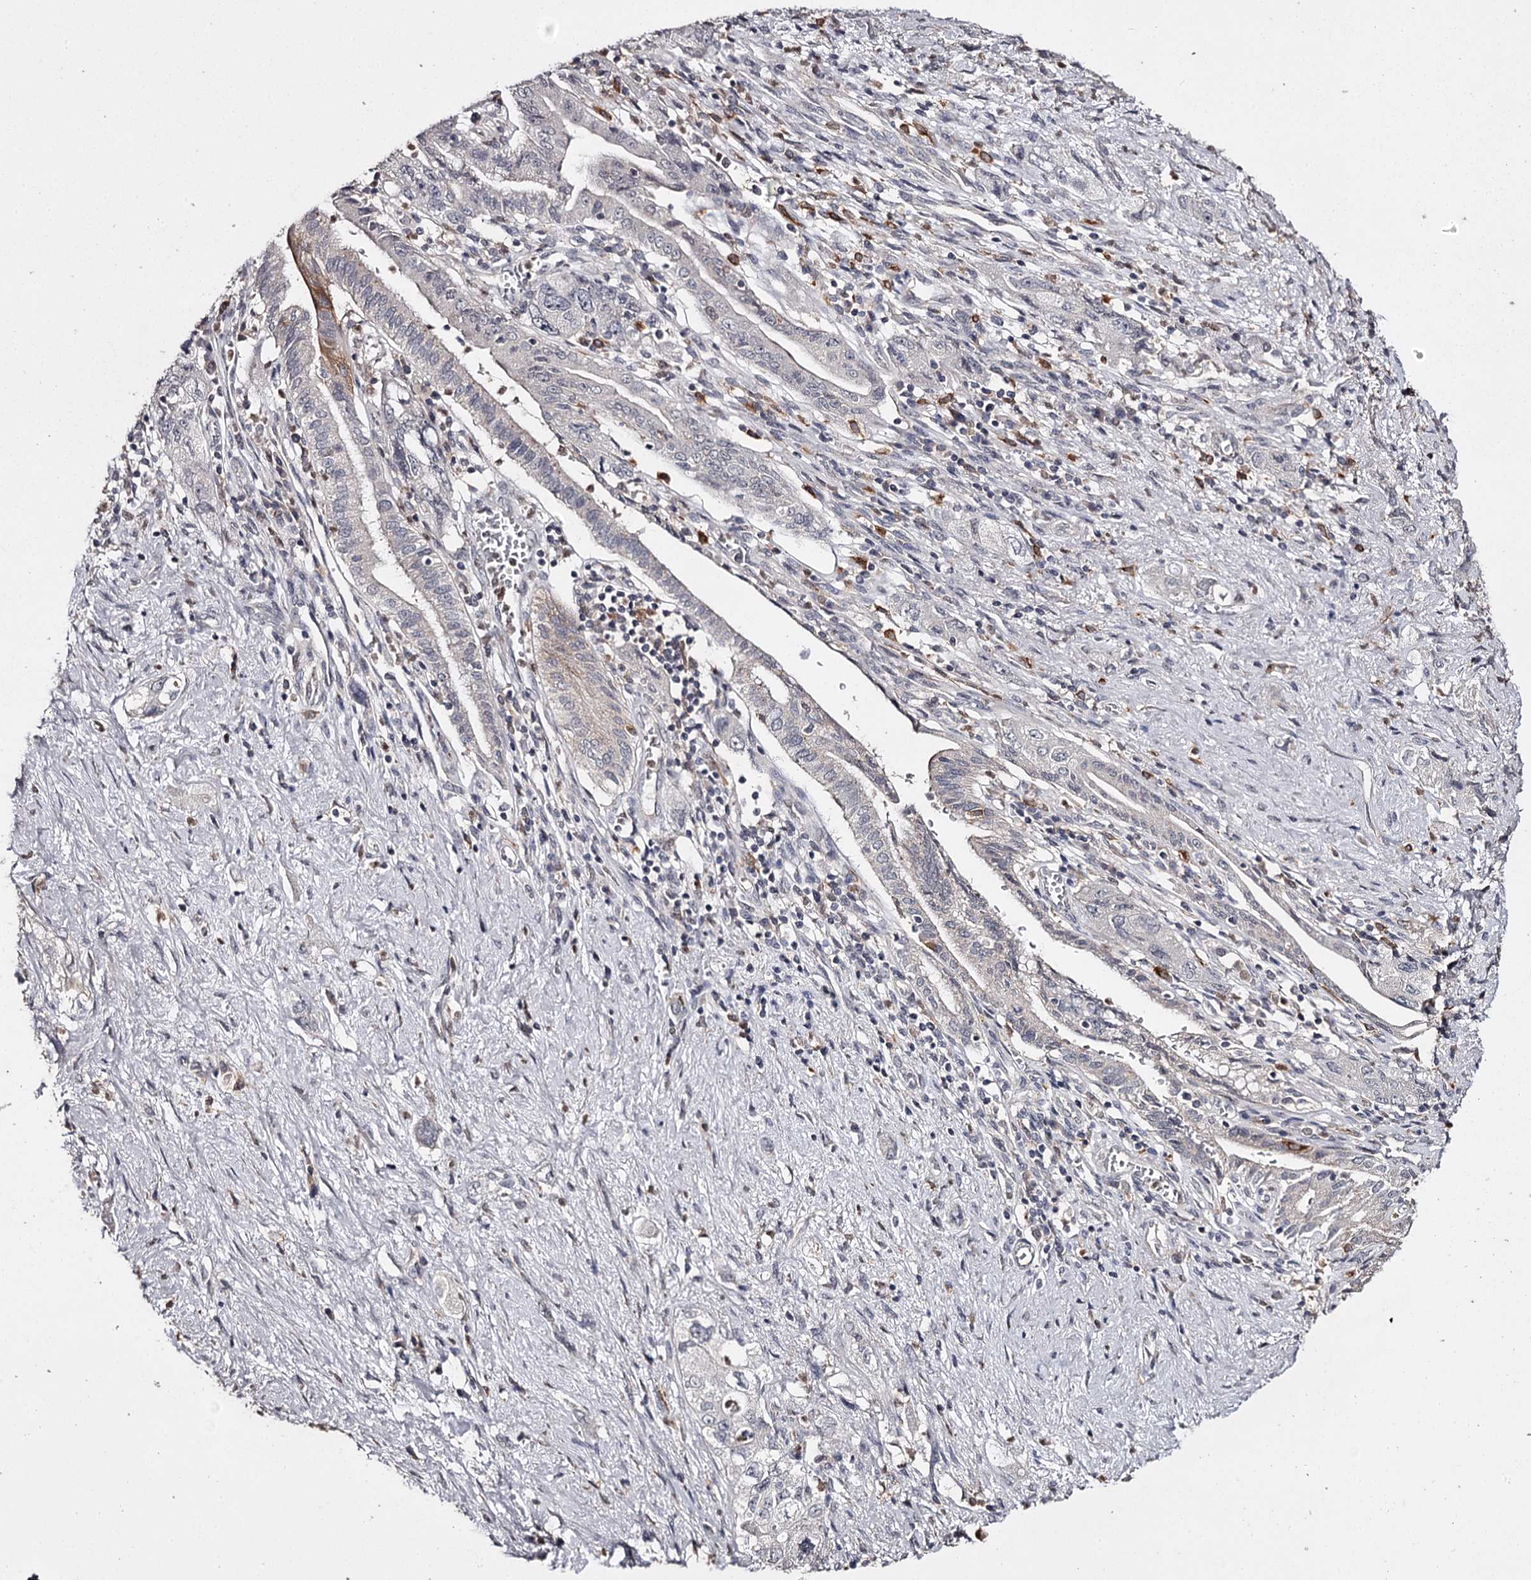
{"staining": {"intensity": "negative", "quantity": "none", "location": "none"}, "tissue": "pancreatic cancer", "cell_type": "Tumor cells", "image_type": "cancer", "snomed": [{"axis": "morphology", "description": "Adenocarcinoma, NOS"}, {"axis": "topography", "description": "Pancreas"}], "caption": "This is an immunohistochemistry photomicrograph of adenocarcinoma (pancreatic). There is no positivity in tumor cells.", "gene": "SLC32A1", "patient": {"sex": "female", "age": 73}}